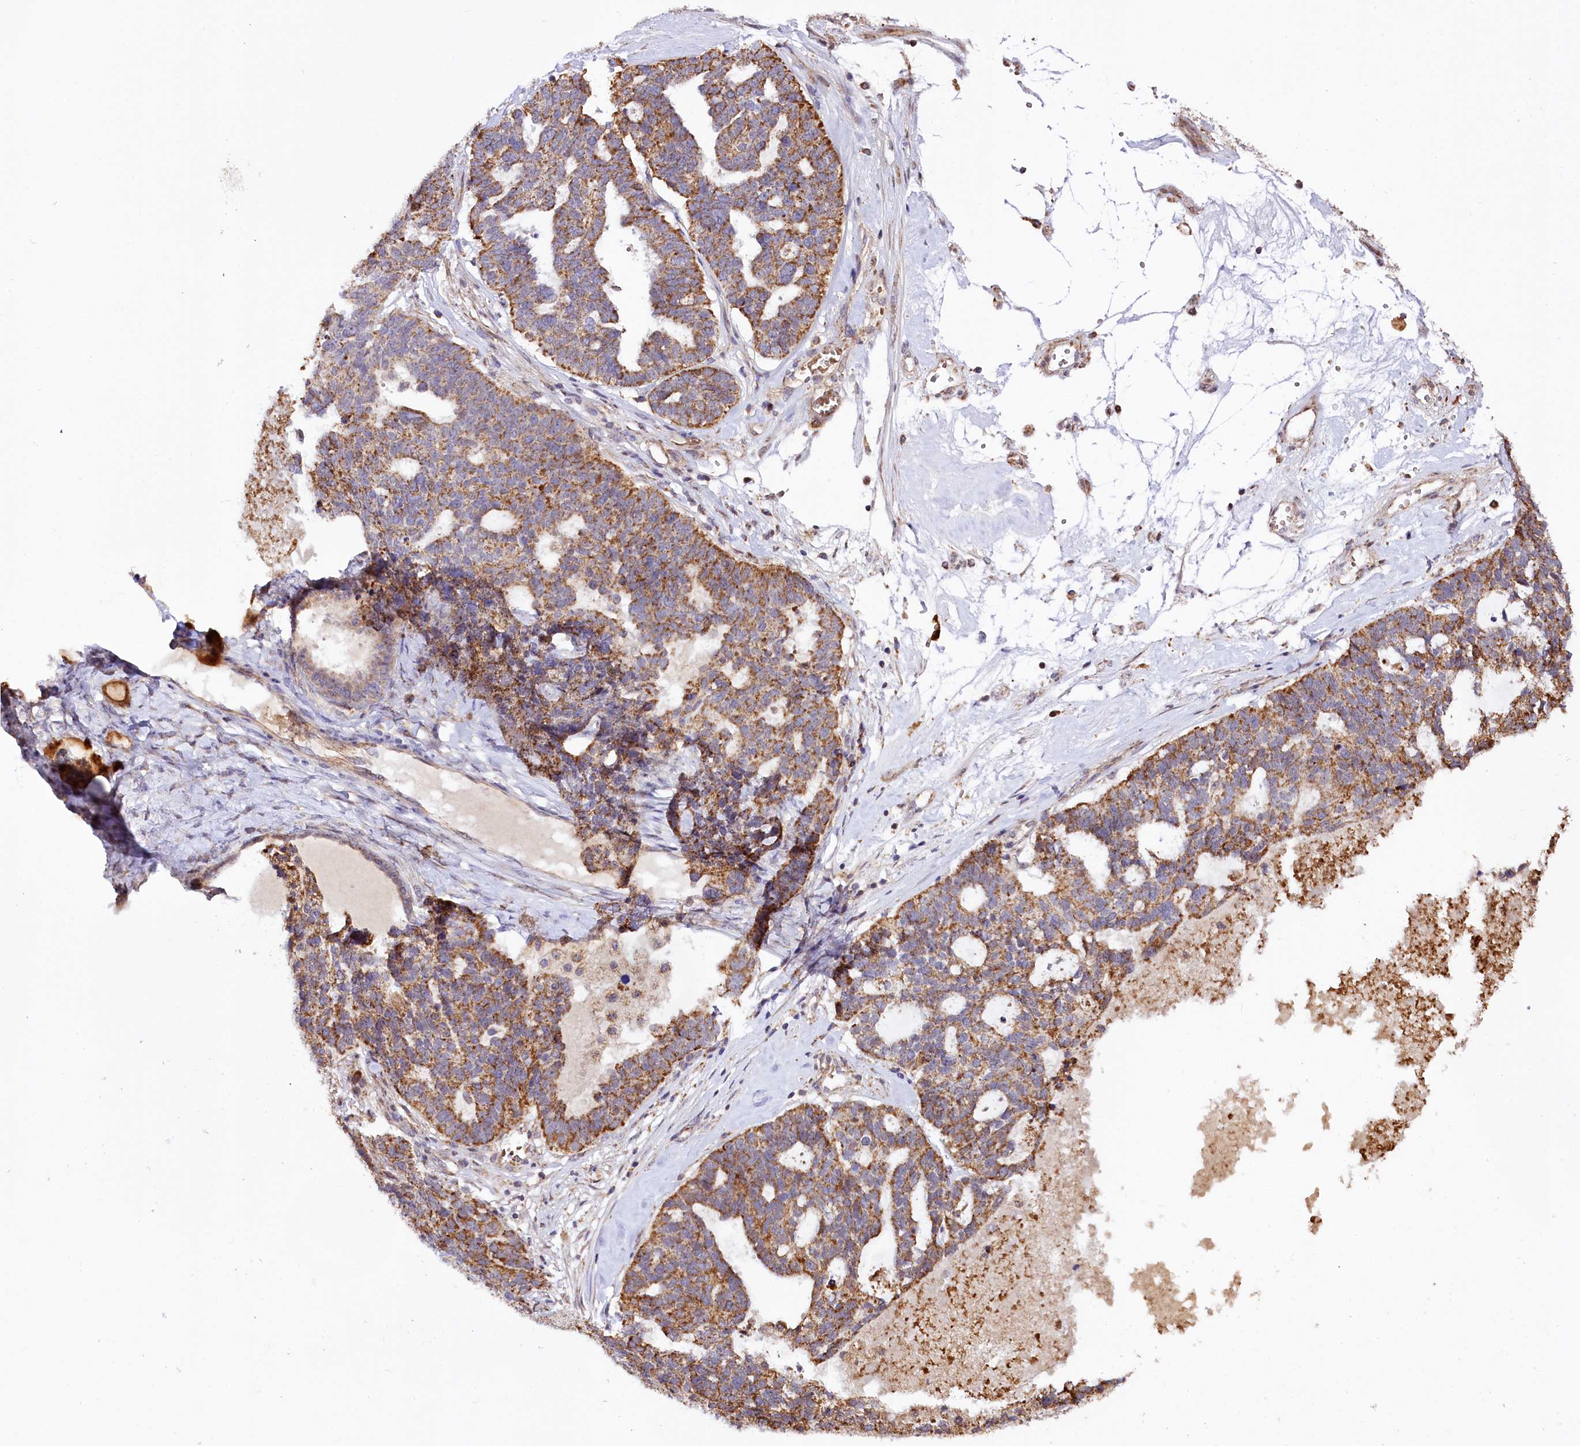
{"staining": {"intensity": "moderate", "quantity": ">75%", "location": "cytoplasmic/membranous"}, "tissue": "ovarian cancer", "cell_type": "Tumor cells", "image_type": "cancer", "snomed": [{"axis": "morphology", "description": "Cystadenocarcinoma, serous, NOS"}, {"axis": "topography", "description": "Ovary"}], "caption": "Moderate cytoplasmic/membranous expression is seen in about >75% of tumor cells in ovarian cancer (serous cystadenocarcinoma).", "gene": "ST7", "patient": {"sex": "female", "age": 59}}